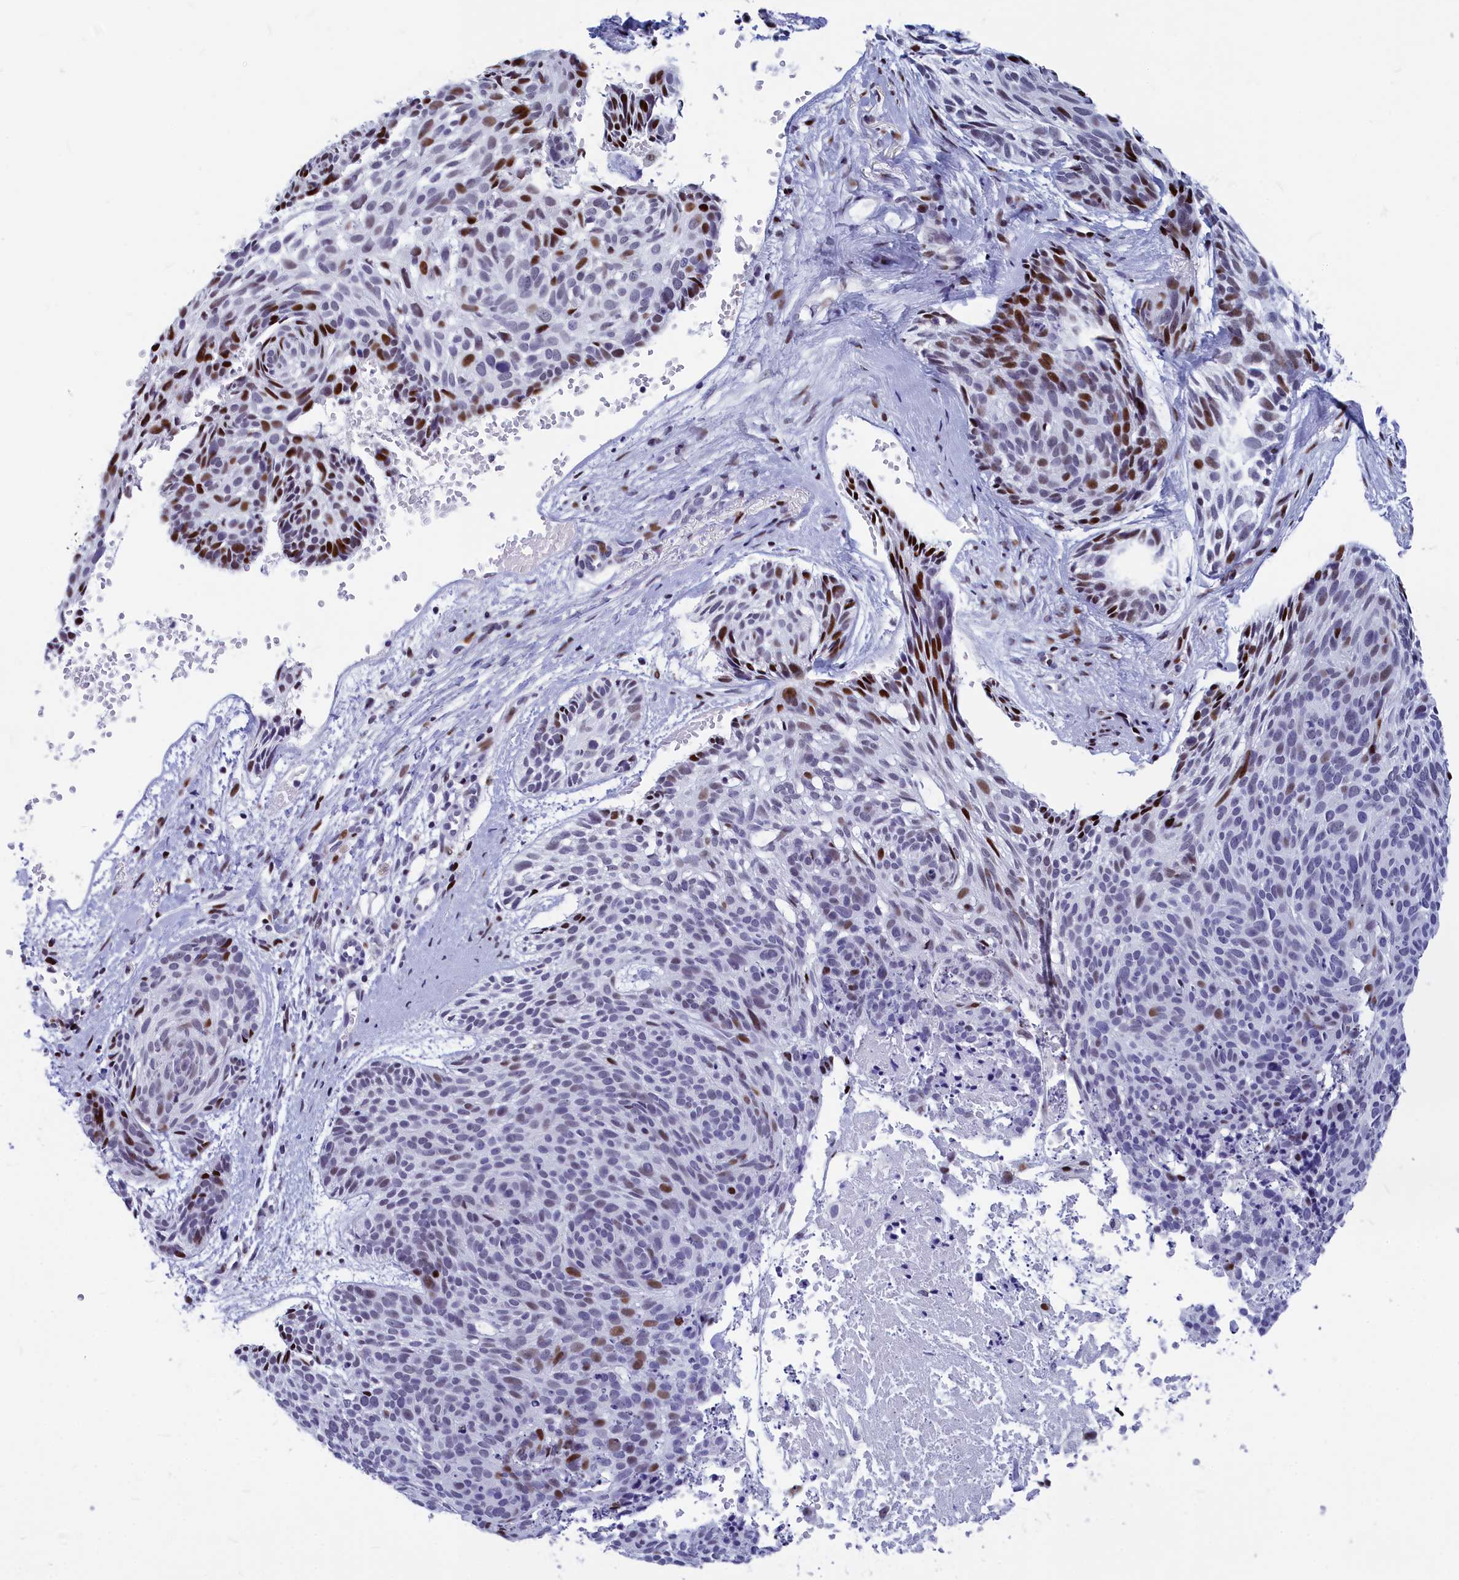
{"staining": {"intensity": "strong", "quantity": "<25%", "location": "nuclear"}, "tissue": "skin cancer", "cell_type": "Tumor cells", "image_type": "cancer", "snomed": [{"axis": "morphology", "description": "Normal tissue, NOS"}, {"axis": "morphology", "description": "Basal cell carcinoma"}, {"axis": "topography", "description": "Skin"}], "caption": "A histopathology image showing strong nuclear expression in approximately <25% of tumor cells in skin cancer, as visualized by brown immunohistochemical staining.", "gene": "NSA2", "patient": {"sex": "male", "age": 66}}